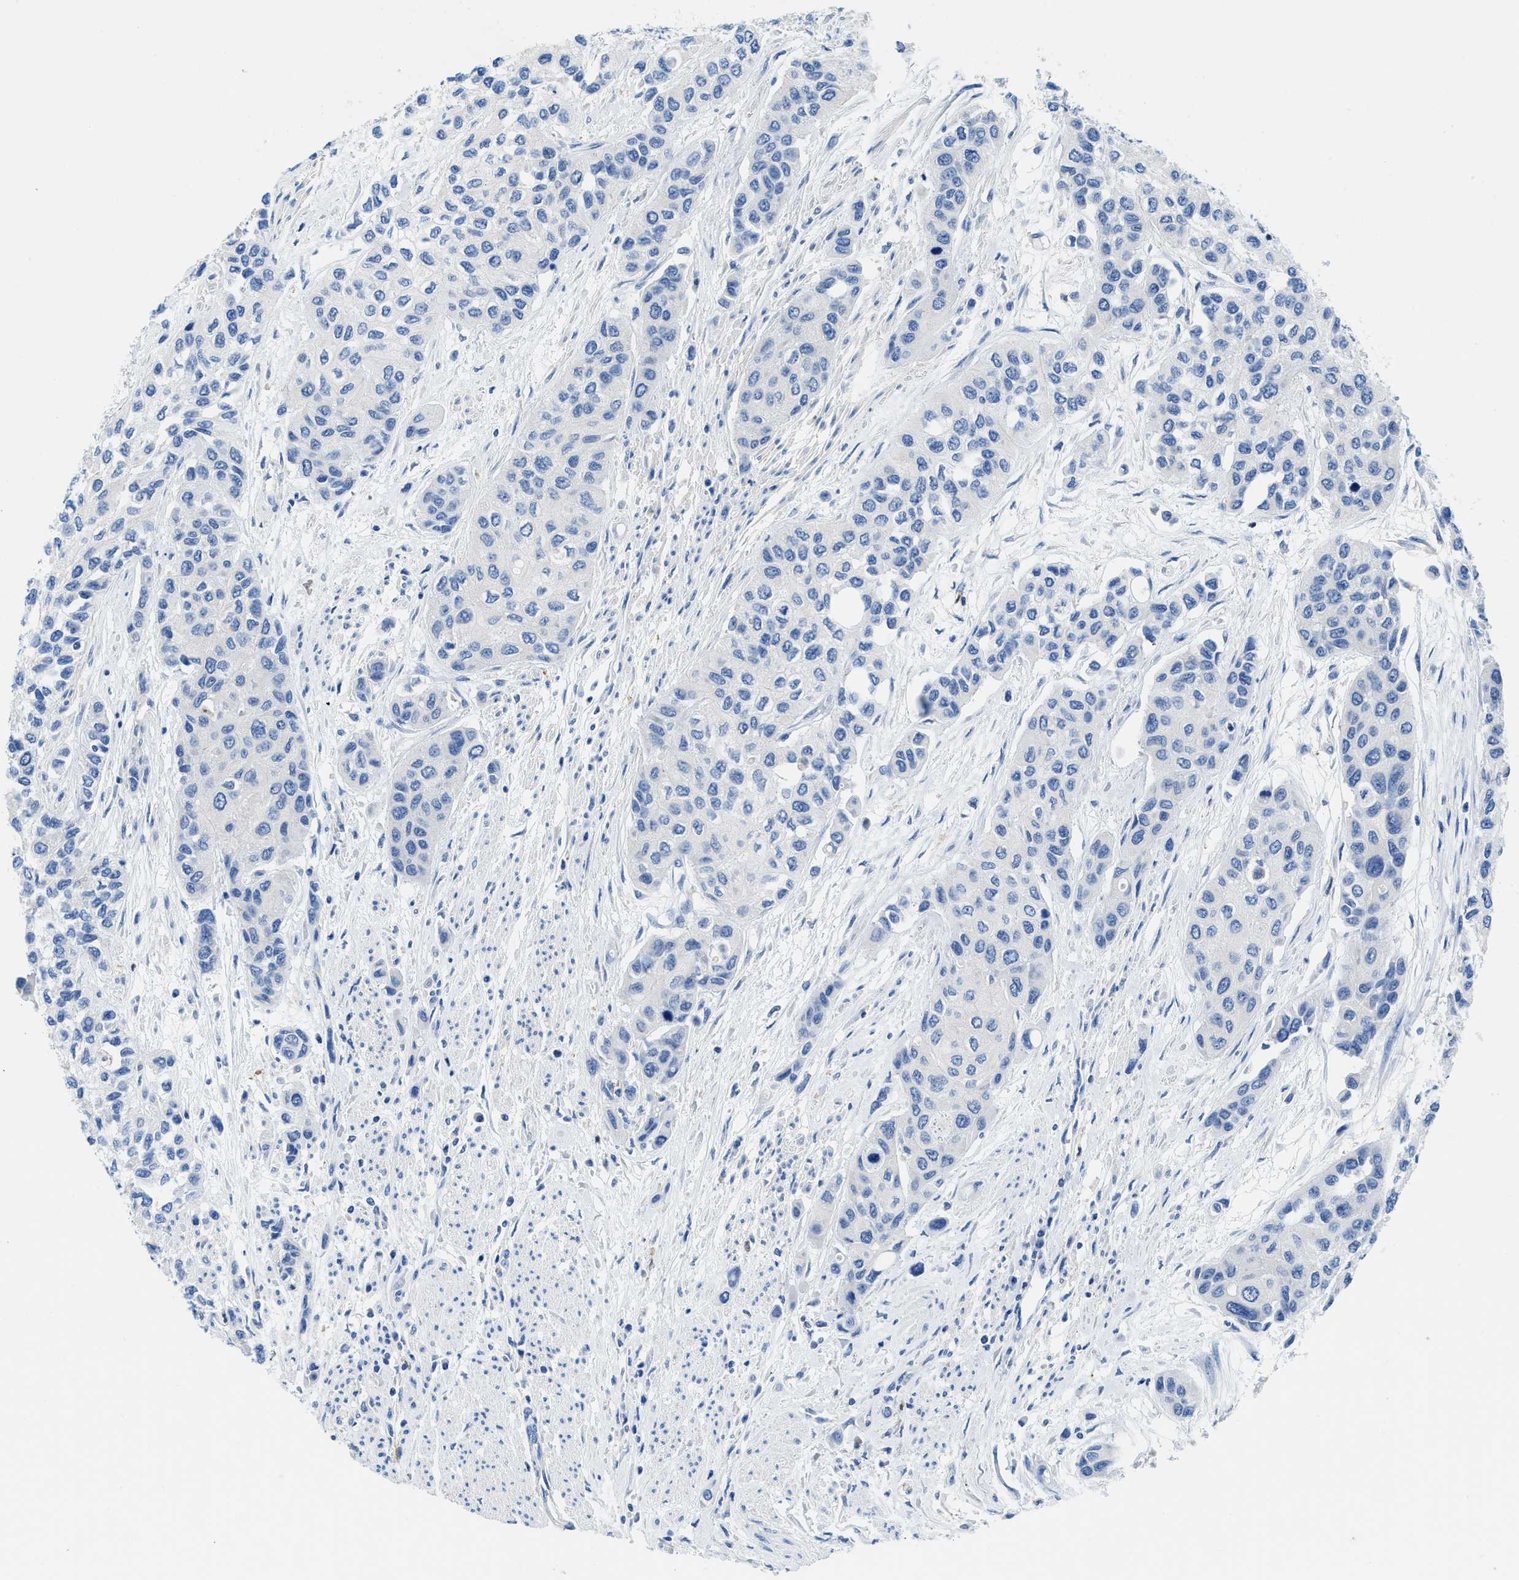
{"staining": {"intensity": "negative", "quantity": "none", "location": "none"}, "tissue": "urothelial cancer", "cell_type": "Tumor cells", "image_type": "cancer", "snomed": [{"axis": "morphology", "description": "Urothelial carcinoma, High grade"}, {"axis": "topography", "description": "Urinary bladder"}], "caption": "There is no significant expression in tumor cells of high-grade urothelial carcinoma.", "gene": "NEB", "patient": {"sex": "female", "age": 56}}